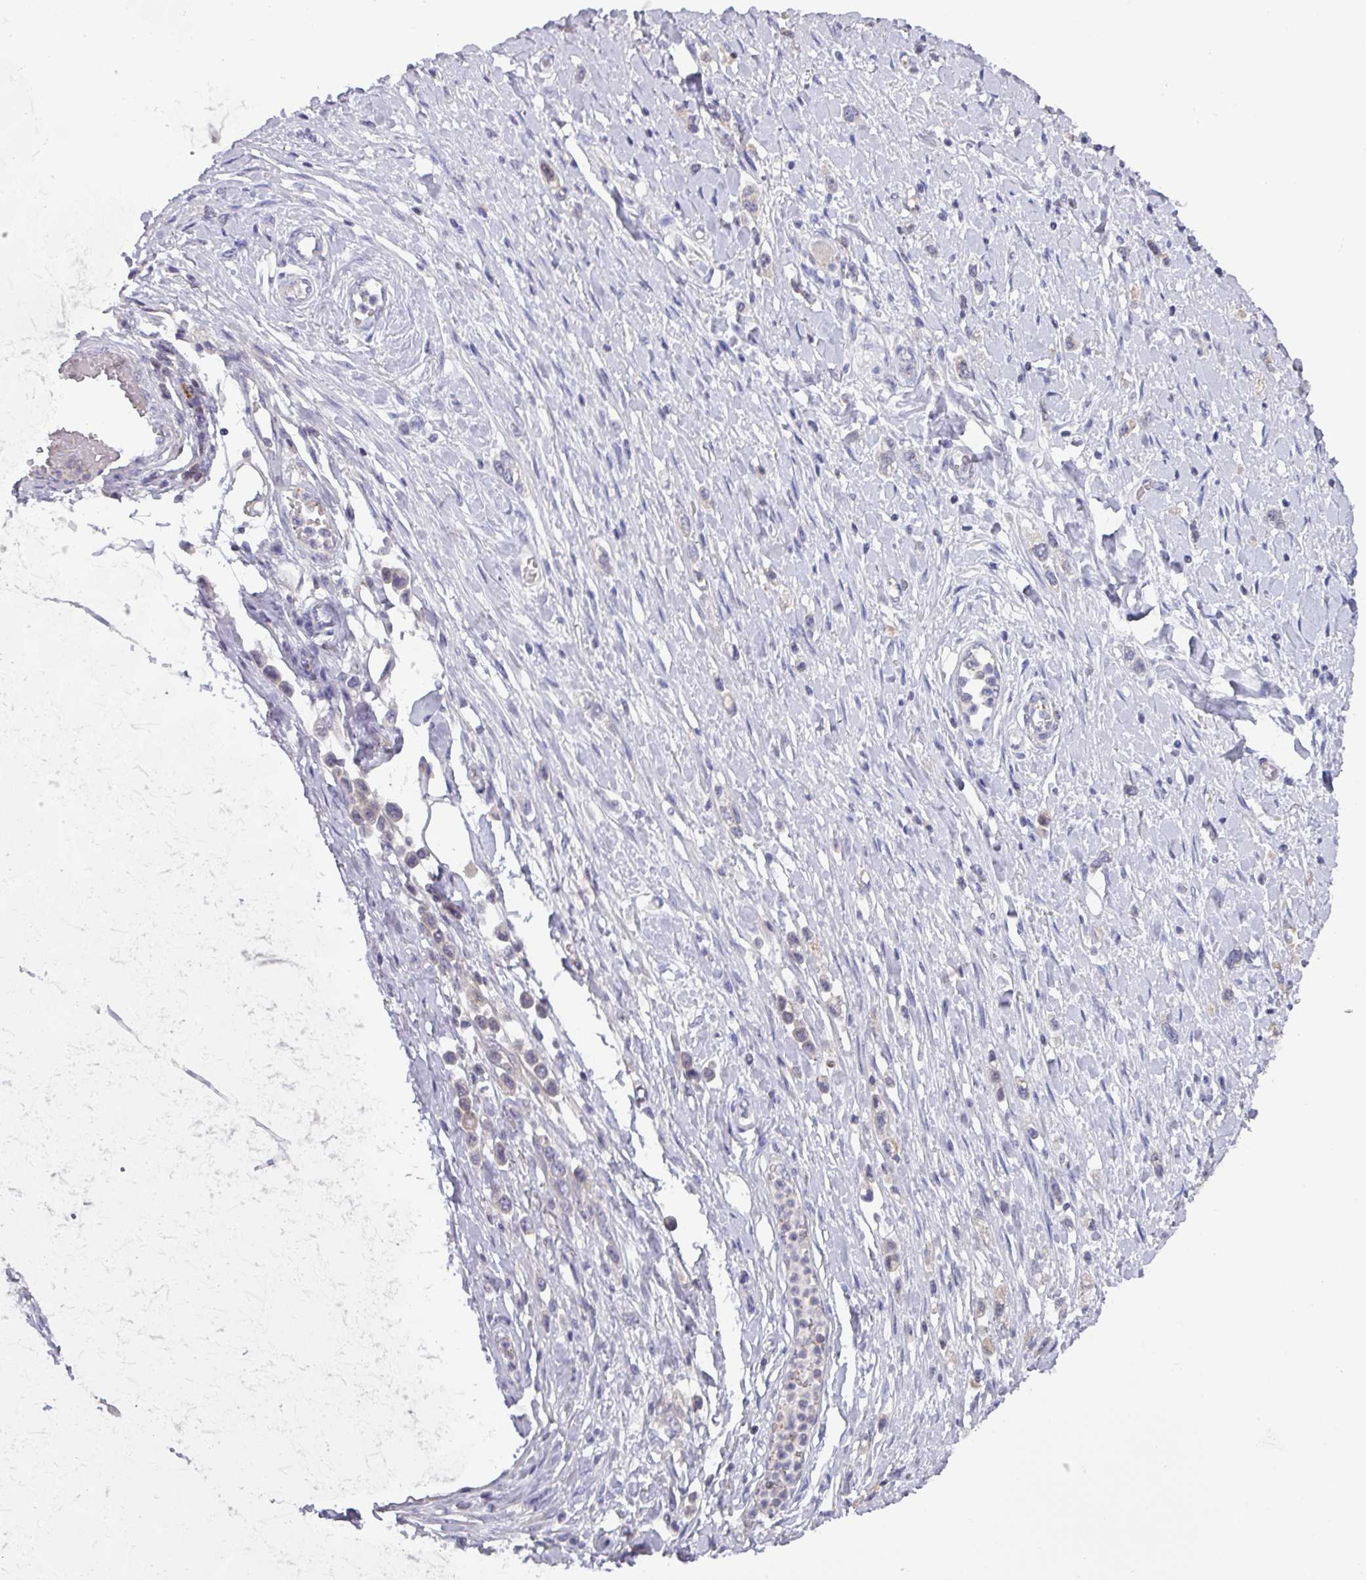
{"staining": {"intensity": "negative", "quantity": "none", "location": "none"}, "tissue": "stomach cancer", "cell_type": "Tumor cells", "image_type": "cancer", "snomed": [{"axis": "morphology", "description": "Adenocarcinoma, NOS"}, {"axis": "topography", "description": "Stomach"}], "caption": "The histopathology image reveals no significant positivity in tumor cells of adenocarcinoma (stomach).", "gene": "DCAF12L2", "patient": {"sex": "female", "age": 65}}